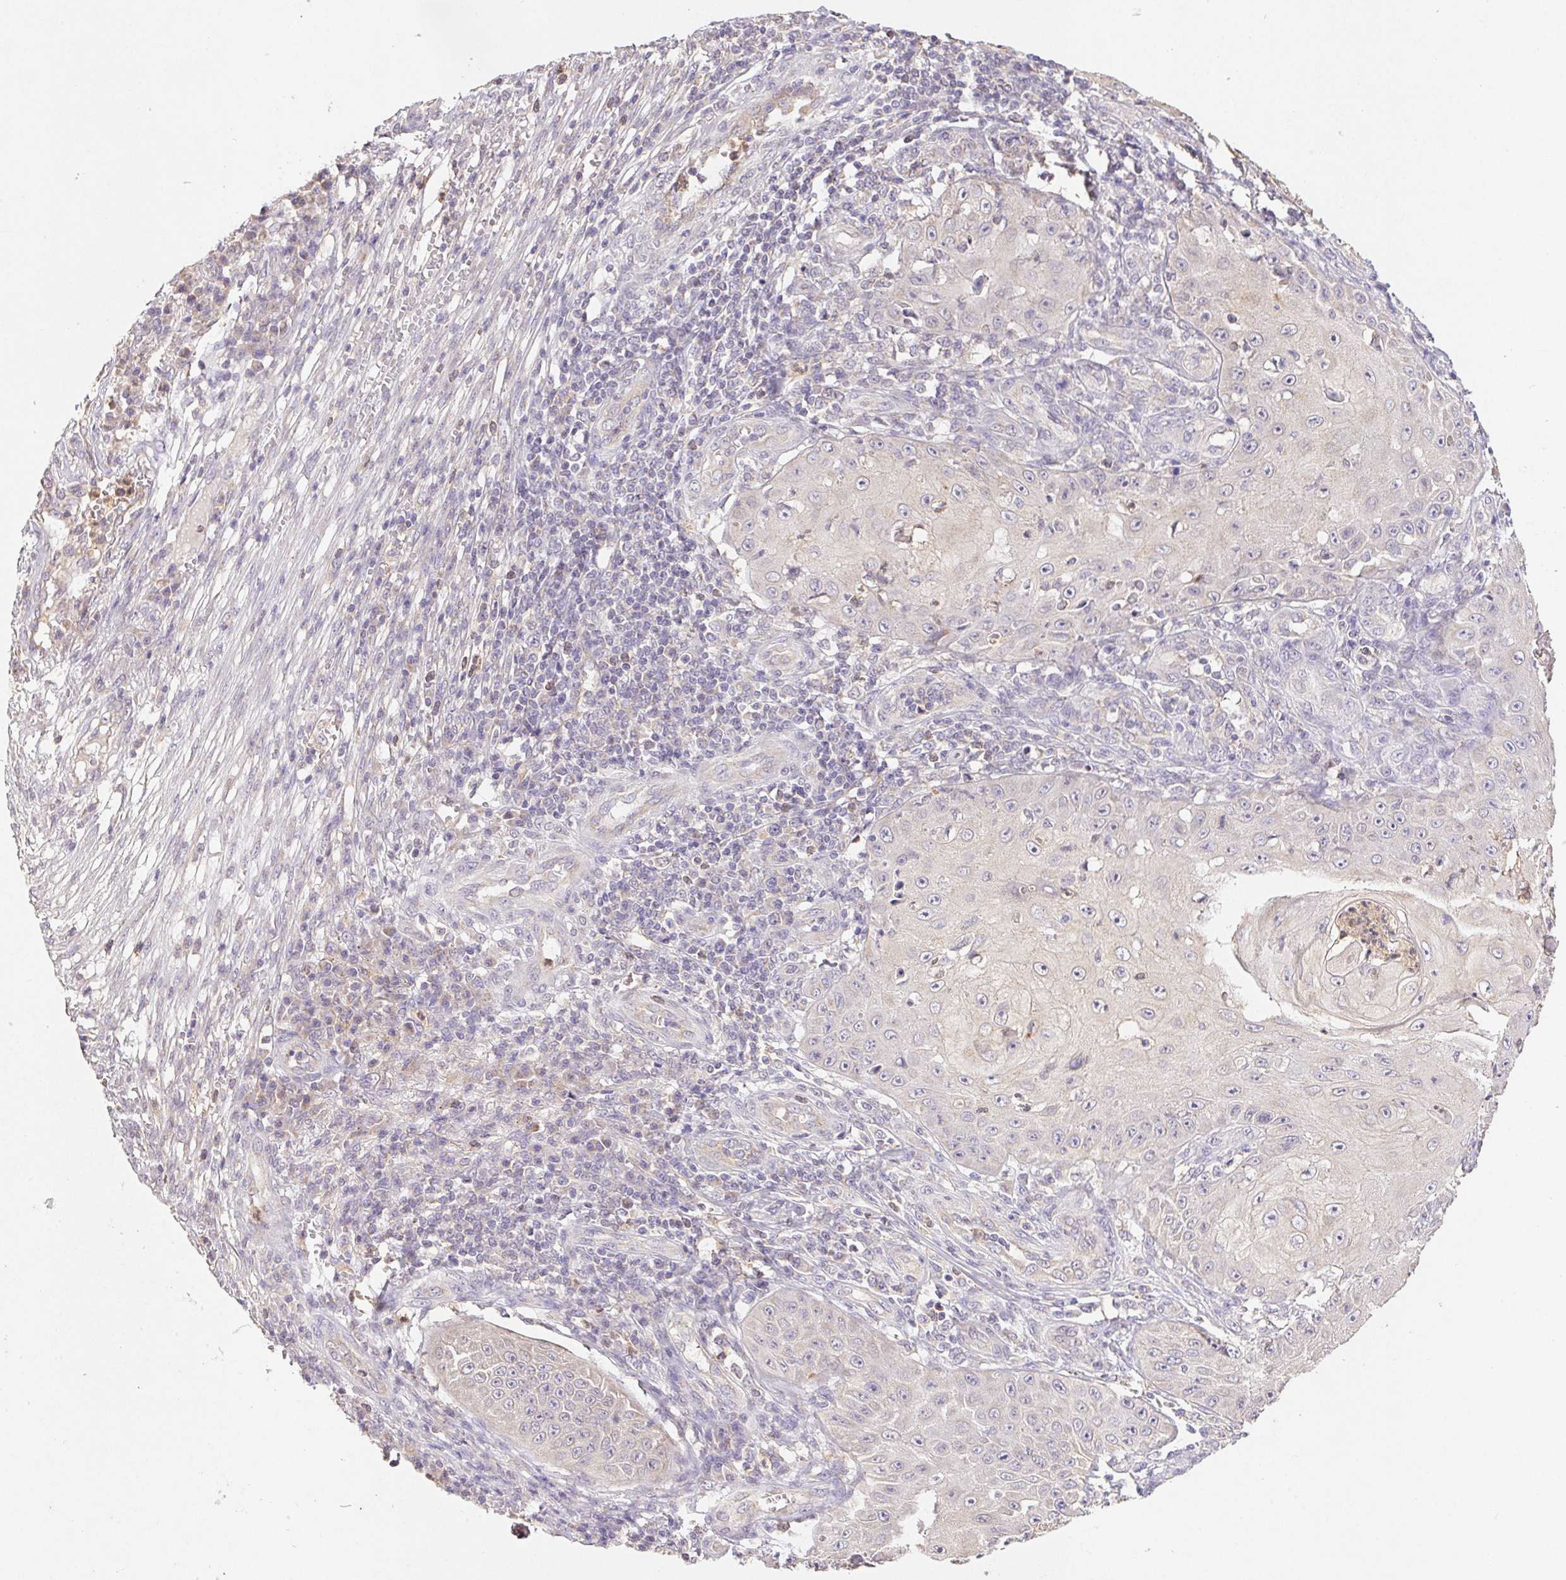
{"staining": {"intensity": "negative", "quantity": "none", "location": "none"}, "tissue": "skin cancer", "cell_type": "Tumor cells", "image_type": "cancer", "snomed": [{"axis": "morphology", "description": "Squamous cell carcinoma, NOS"}, {"axis": "topography", "description": "Skin"}], "caption": "Immunohistochemistry (IHC) of human skin squamous cell carcinoma exhibits no staining in tumor cells.", "gene": "RAB11A", "patient": {"sex": "male", "age": 70}}